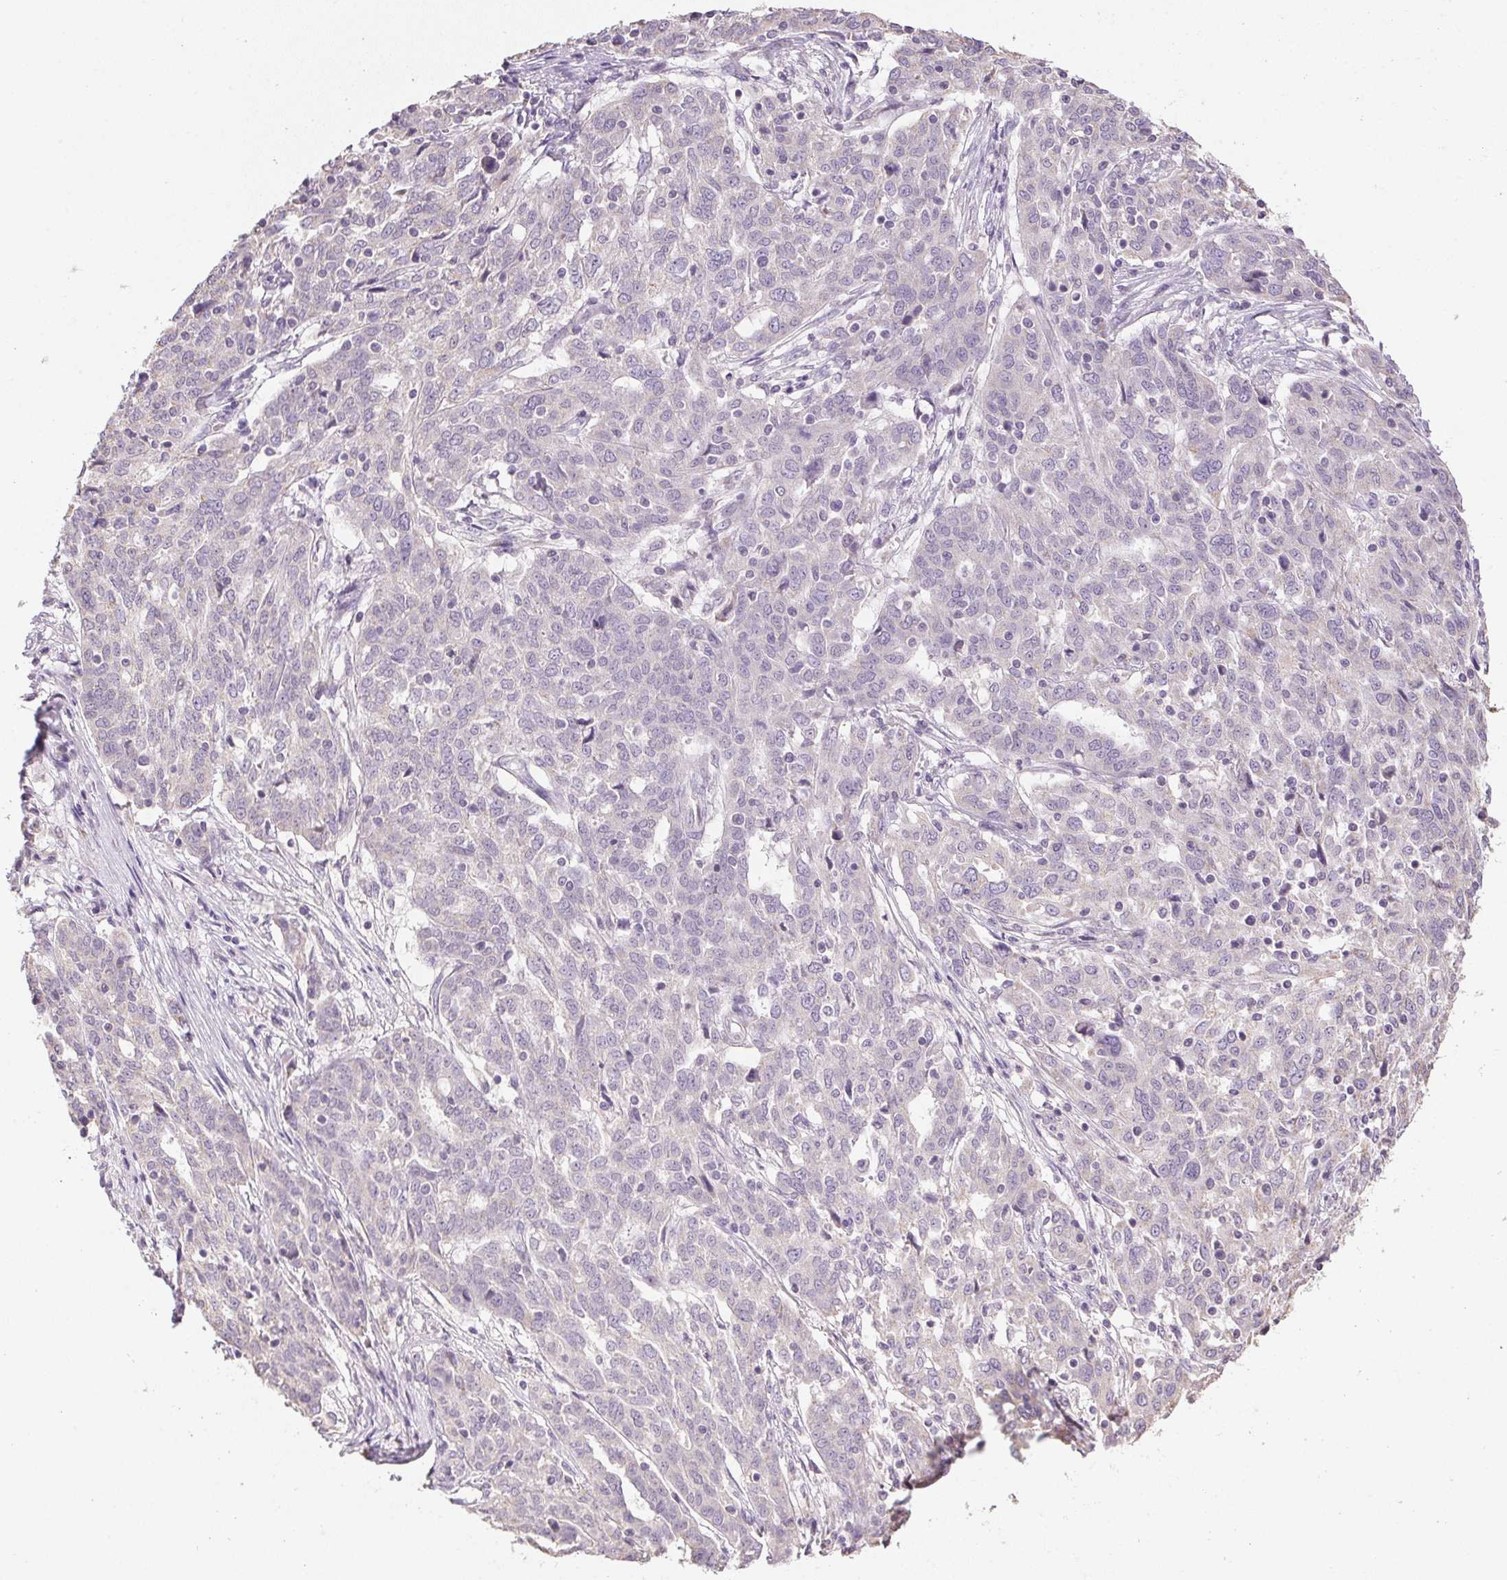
{"staining": {"intensity": "negative", "quantity": "none", "location": "none"}, "tissue": "ovarian cancer", "cell_type": "Tumor cells", "image_type": "cancer", "snomed": [{"axis": "morphology", "description": "Cystadenocarcinoma, serous, NOS"}, {"axis": "topography", "description": "Ovary"}], "caption": "An immunohistochemistry histopathology image of ovarian cancer (serous cystadenocarcinoma) is shown. There is no staining in tumor cells of ovarian cancer (serous cystadenocarcinoma).", "gene": "SPACA9", "patient": {"sex": "female", "age": 67}}